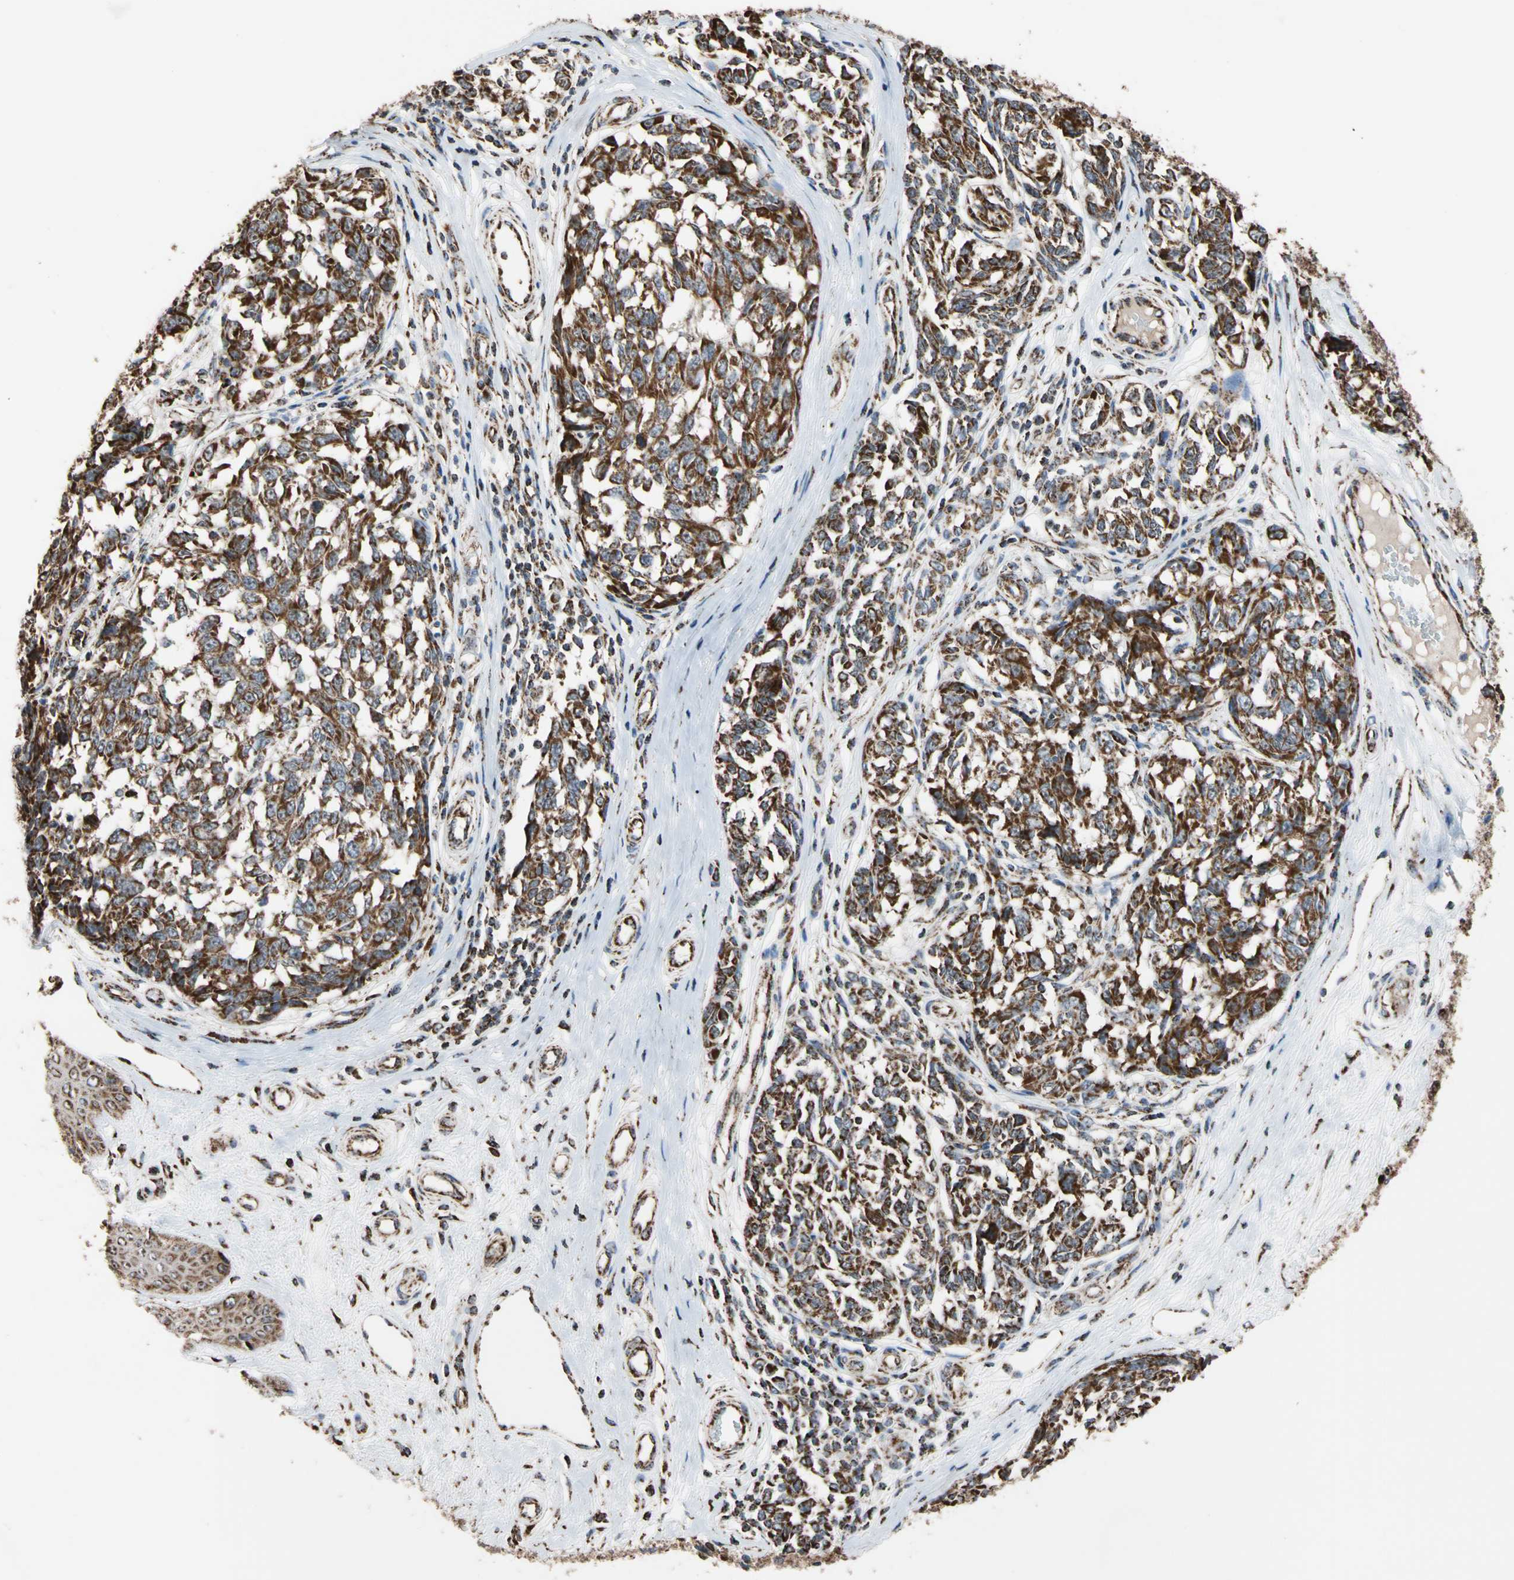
{"staining": {"intensity": "strong", "quantity": ">75%", "location": "cytoplasmic/membranous"}, "tissue": "melanoma", "cell_type": "Tumor cells", "image_type": "cancer", "snomed": [{"axis": "morphology", "description": "Malignant melanoma, NOS"}, {"axis": "topography", "description": "Skin"}], "caption": "DAB (3,3'-diaminobenzidine) immunohistochemical staining of melanoma shows strong cytoplasmic/membranous protein staining in approximately >75% of tumor cells. (brown staining indicates protein expression, while blue staining denotes nuclei).", "gene": "FAM110B", "patient": {"sex": "female", "age": 64}}